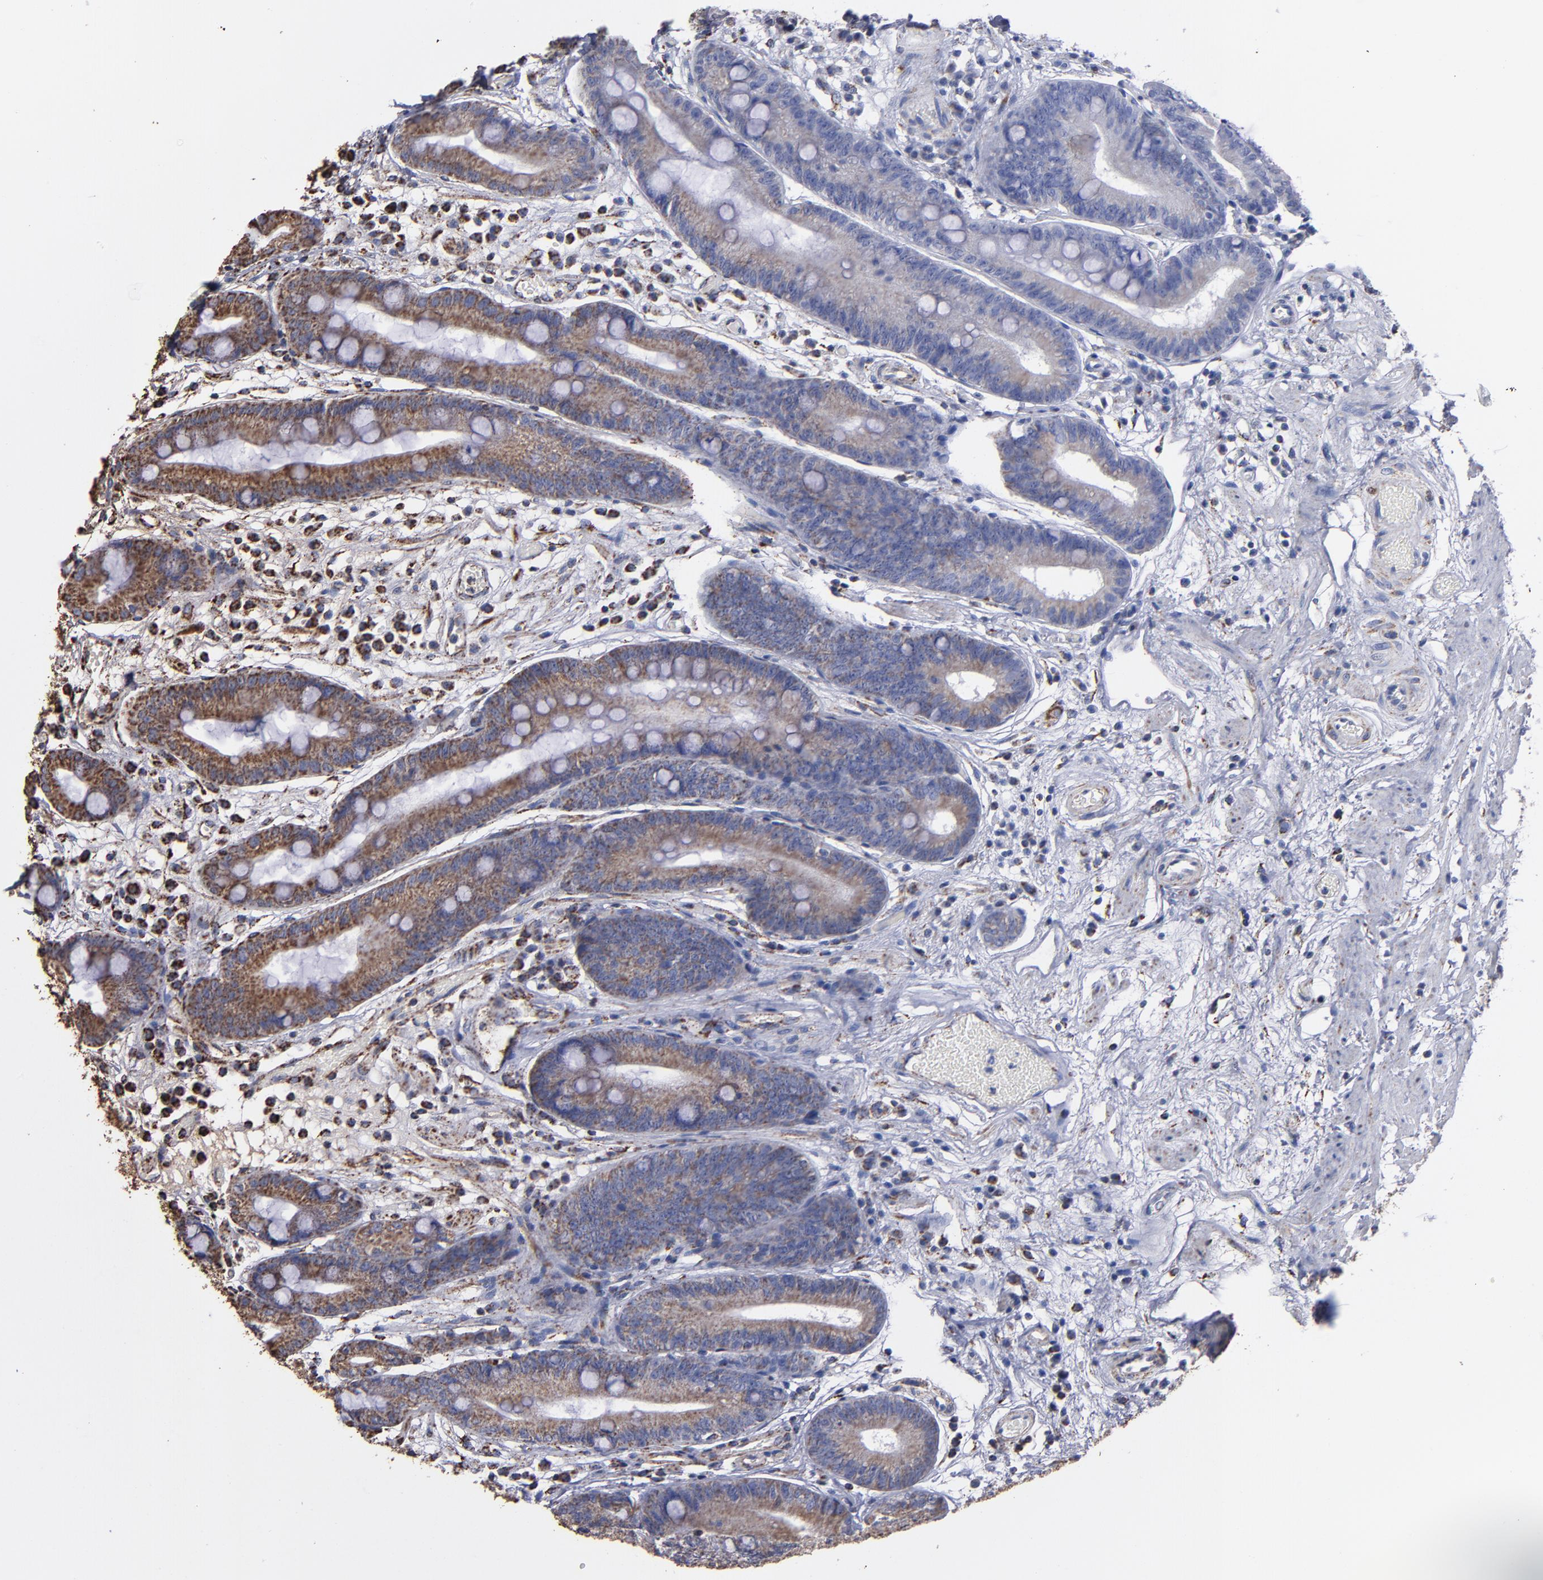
{"staining": {"intensity": "strong", "quantity": ">75%", "location": "cytoplasmic/membranous"}, "tissue": "stomach", "cell_type": "Glandular cells", "image_type": "normal", "snomed": [{"axis": "morphology", "description": "Normal tissue, NOS"}, {"axis": "morphology", "description": "Inflammation, NOS"}, {"axis": "topography", "description": "Stomach, lower"}], "caption": "DAB immunohistochemical staining of unremarkable stomach demonstrates strong cytoplasmic/membranous protein expression in approximately >75% of glandular cells.", "gene": "SOD2", "patient": {"sex": "male", "age": 59}}